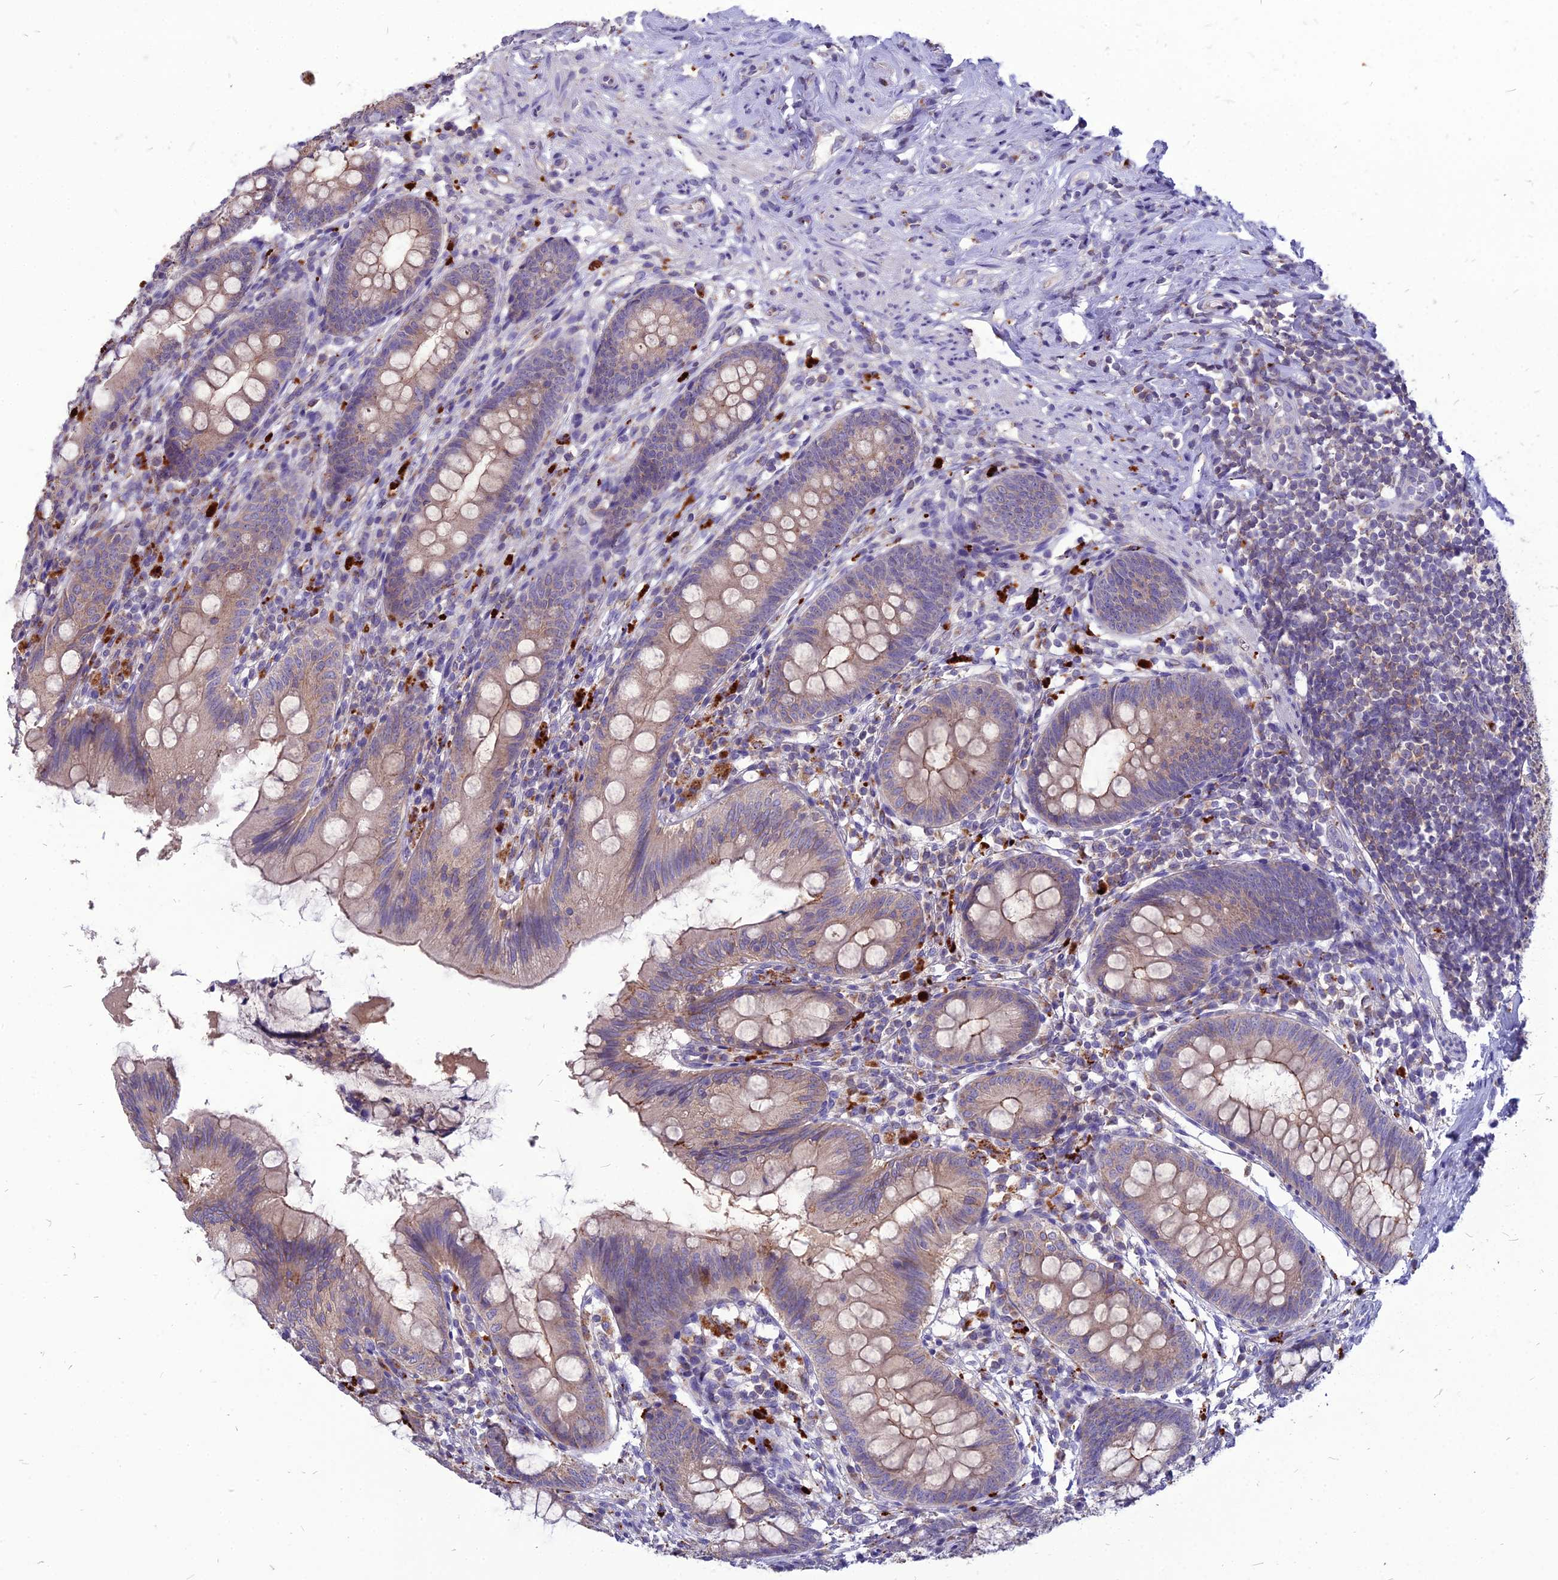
{"staining": {"intensity": "weak", "quantity": ">75%", "location": "cytoplasmic/membranous"}, "tissue": "appendix", "cell_type": "Glandular cells", "image_type": "normal", "snomed": [{"axis": "morphology", "description": "Normal tissue, NOS"}, {"axis": "topography", "description": "Appendix"}], "caption": "Appendix stained with DAB (3,3'-diaminobenzidine) immunohistochemistry displays low levels of weak cytoplasmic/membranous staining in approximately >75% of glandular cells.", "gene": "PCED1B", "patient": {"sex": "female", "age": 51}}